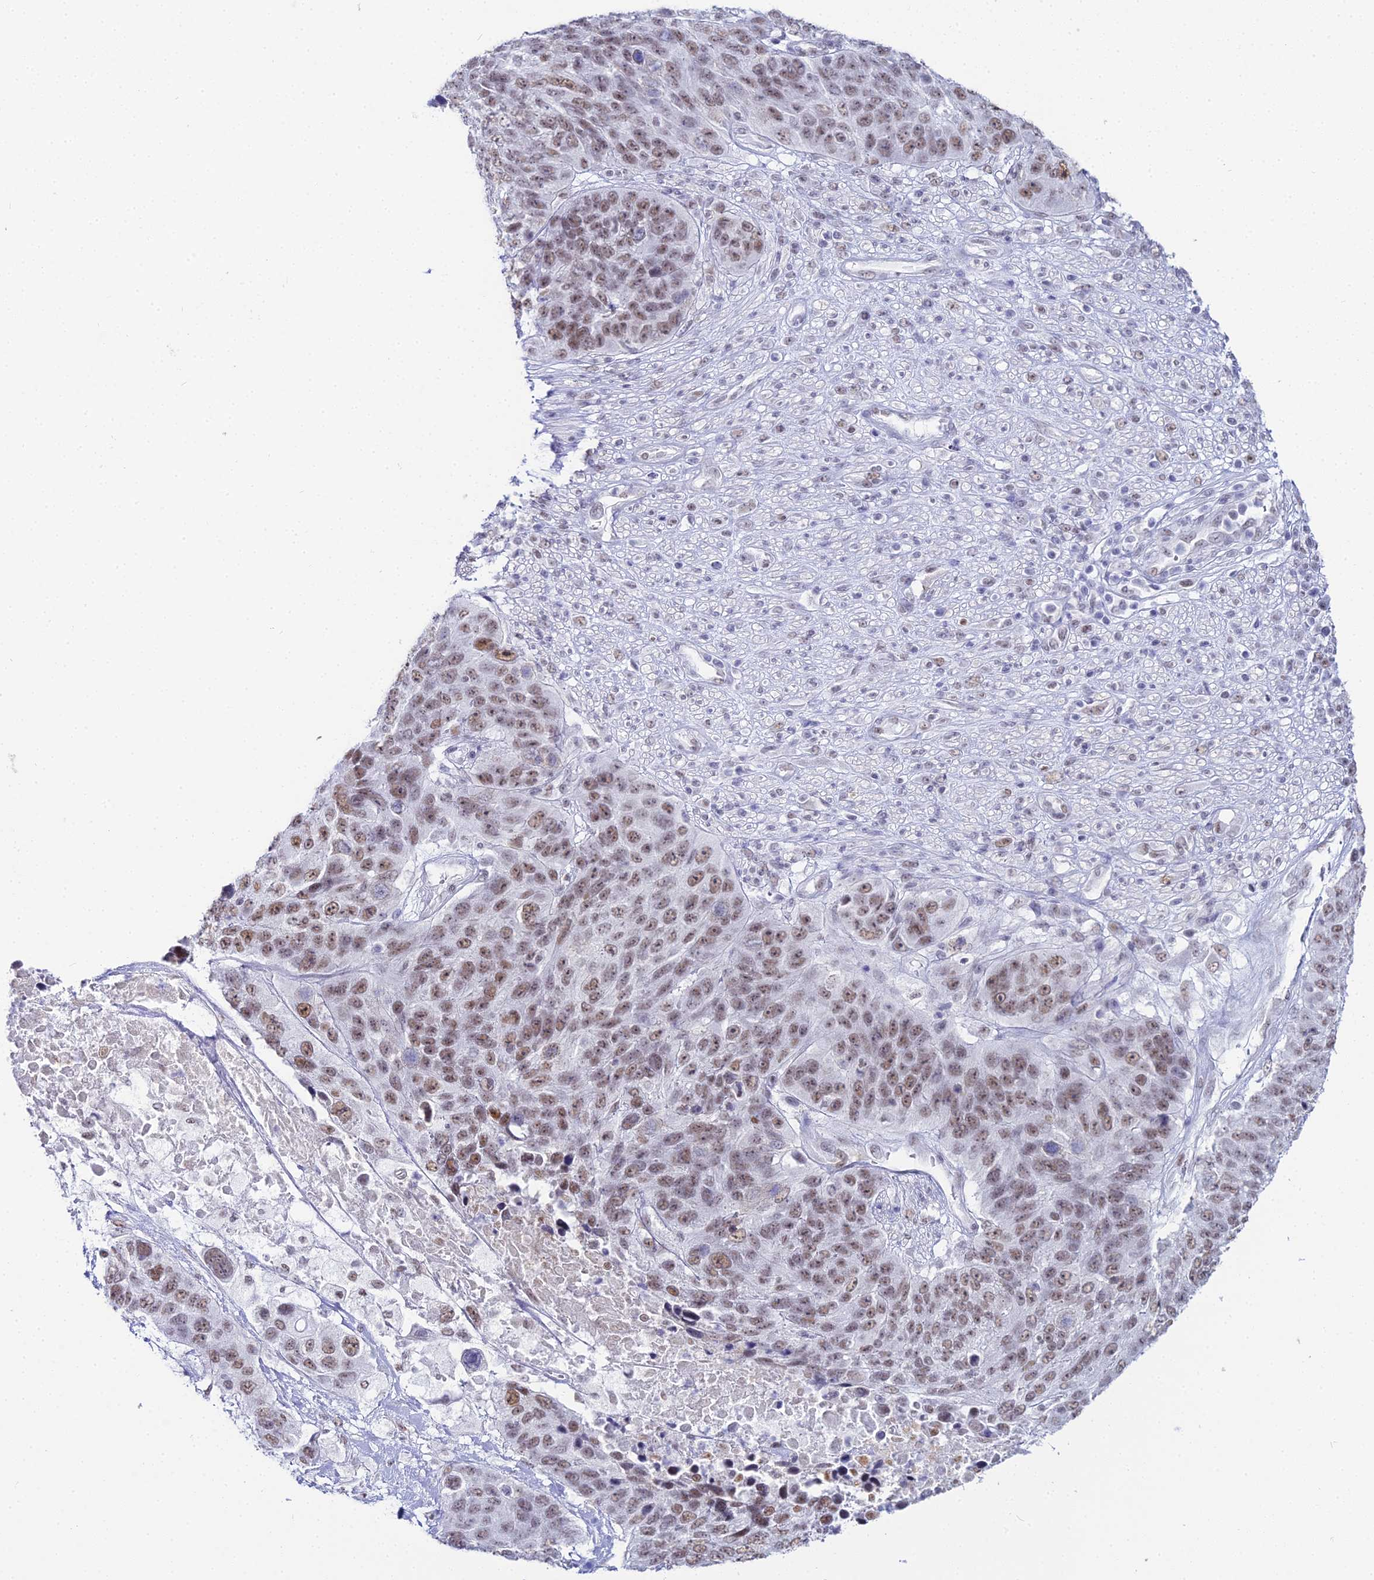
{"staining": {"intensity": "moderate", "quantity": ">75%", "location": "nuclear"}, "tissue": "lung cancer", "cell_type": "Tumor cells", "image_type": "cancer", "snomed": [{"axis": "morphology", "description": "Normal tissue, NOS"}, {"axis": "morphology", "description": "Squamous cell carcinoma, NOS"}, {"axis": "topography", "description": "Lymph node"}, {"axis": "topography", "description": "Lung"}], "caption": "High-power microscopy captured an immunohistochemistry (IHC) micrograph of lung cancer, revealing moderate nuclear positivity in about >75% of tumor cells.", "gene": "RBM12", "patient": {"sex": "male", "age": 66}}